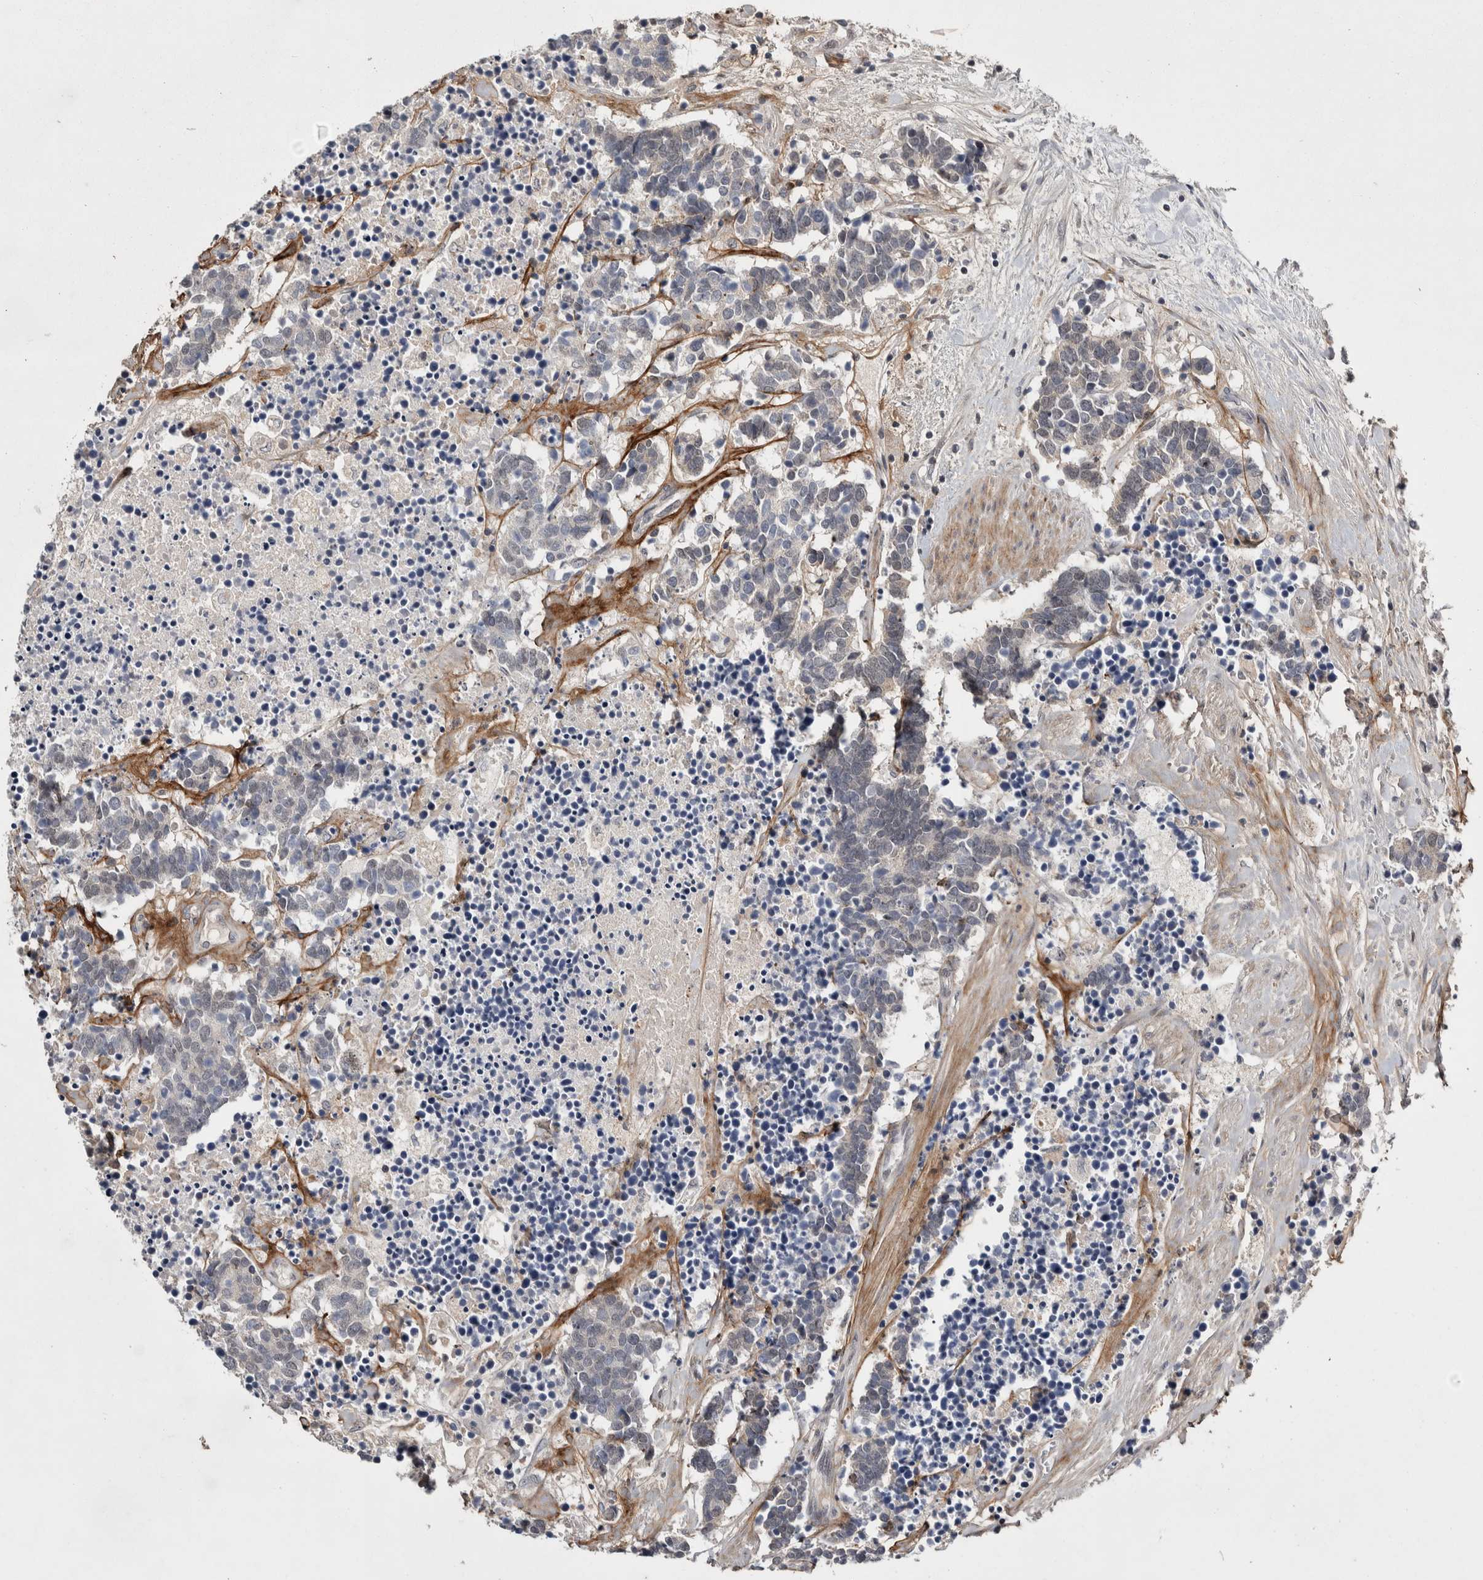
{"staining": {"intensity": "negative", "quantity": "none", "location": "none"}, "tissue": "carcinoid", "cell_type": "Tumor cells", "image_type": "cancer", "snomed": [{"axis": "morphology", "description": "Carcinoma, NOS"}, {"axis": "morphology", "description": "Carcinoid, malignant, NOS"}, {"axis": "topography", "description": "Urinary bladder"}], "caption": "The immunohistochemistry histopathology image has no significant positivity in tumor cells of carcinoid tissue.", "gene": "ASPN", "patient": {"sex": "male", "age": 57}}